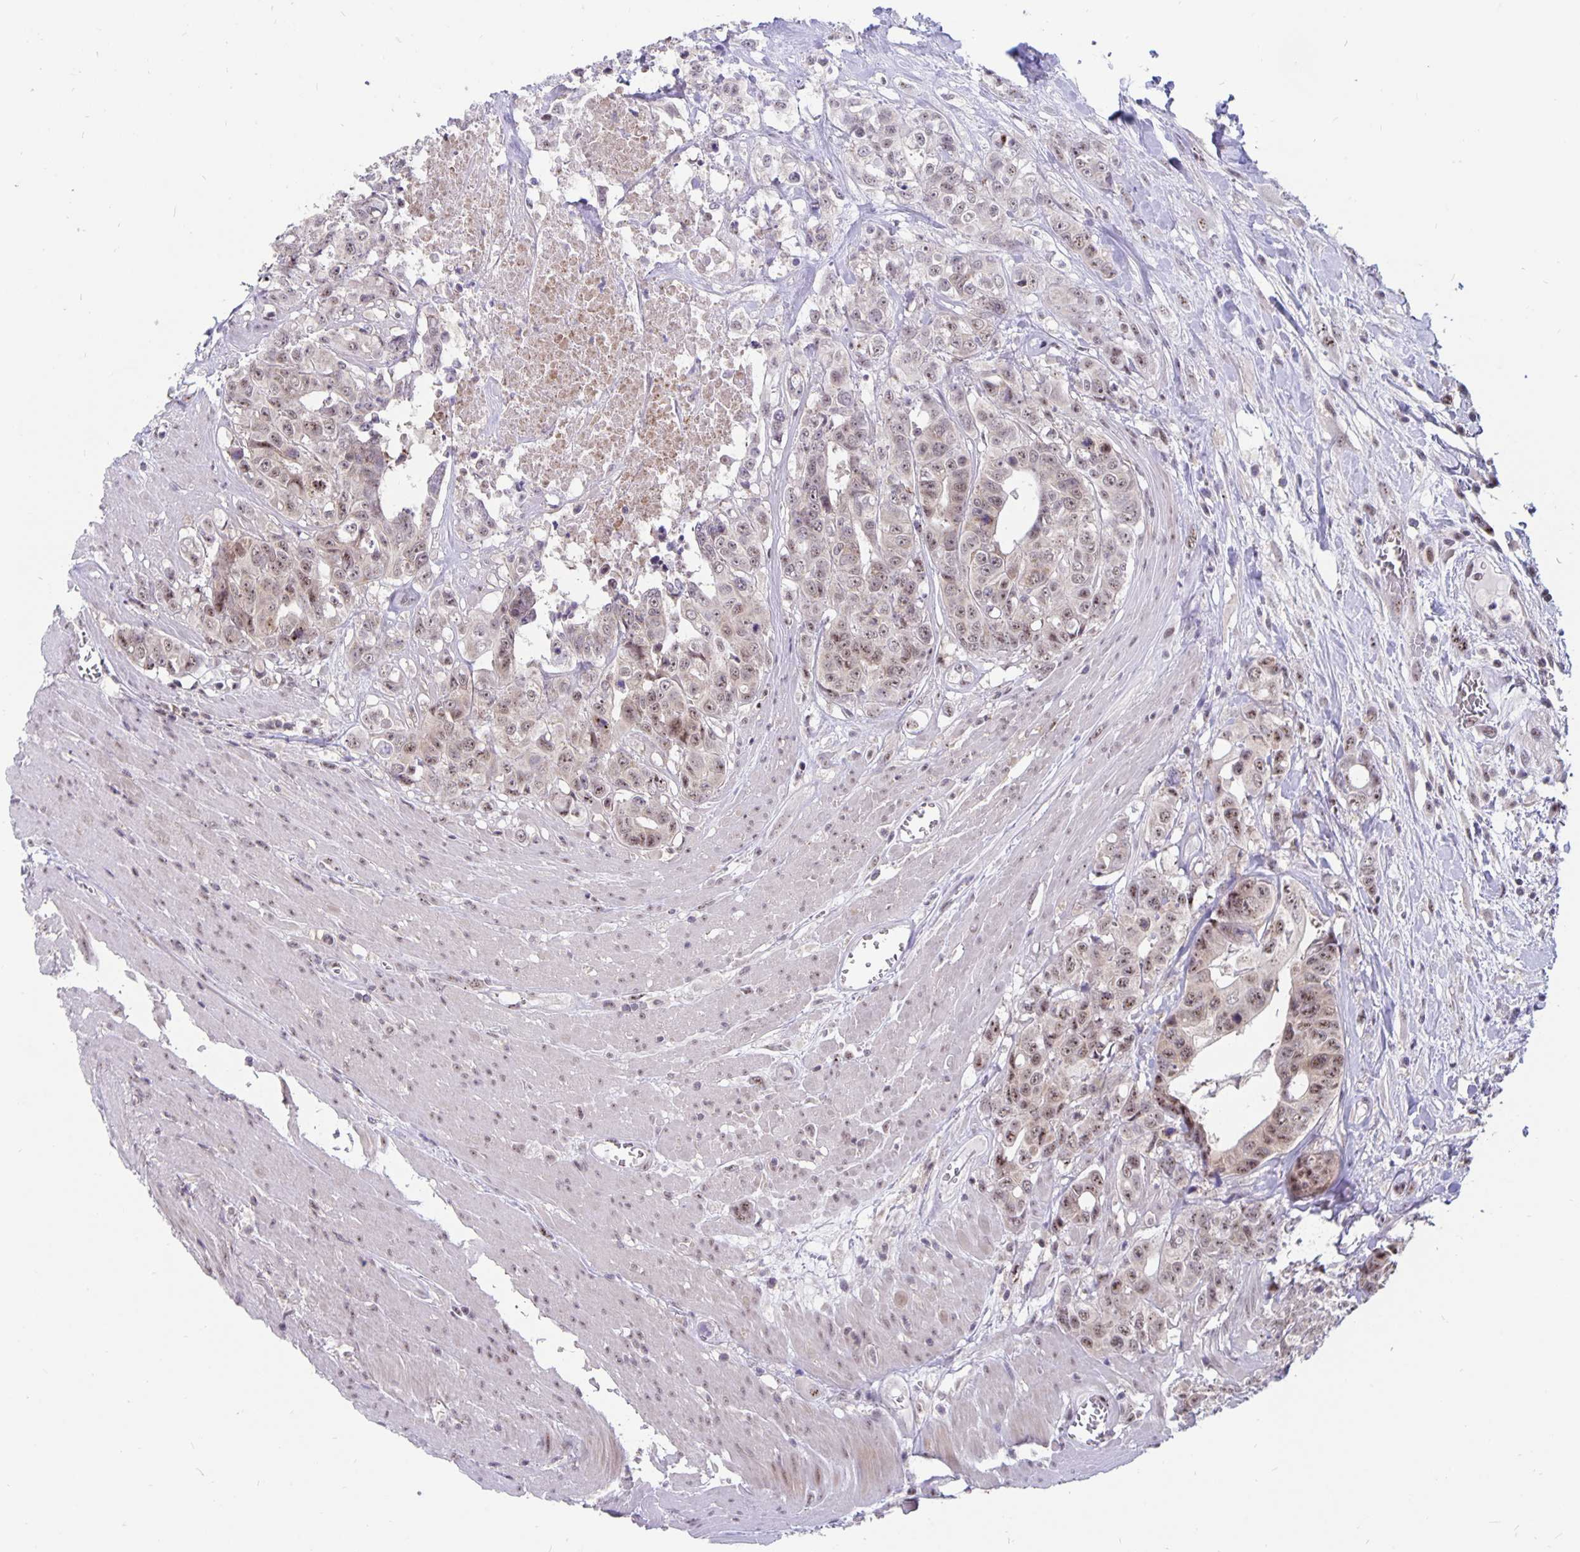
{"staining": {"intensity": "weak", "quantity": ">75%", "location": "nuclear"}, "tissue": "colorectal cancer", "cell_type": "Tumor cells", "image_type": "cancer", "snomed": [{"axis": "morphology", "description": "Adenocarcinoma, NOS"}, {"axis": "topography", "description": "Rectum"}], "caption": "Weak nuclear protein positivity is identified in about >75% of tumor cells in colorectal cancer.", "gene": "EXOC6B", "patient": {"sex": "female", "age": 62}}